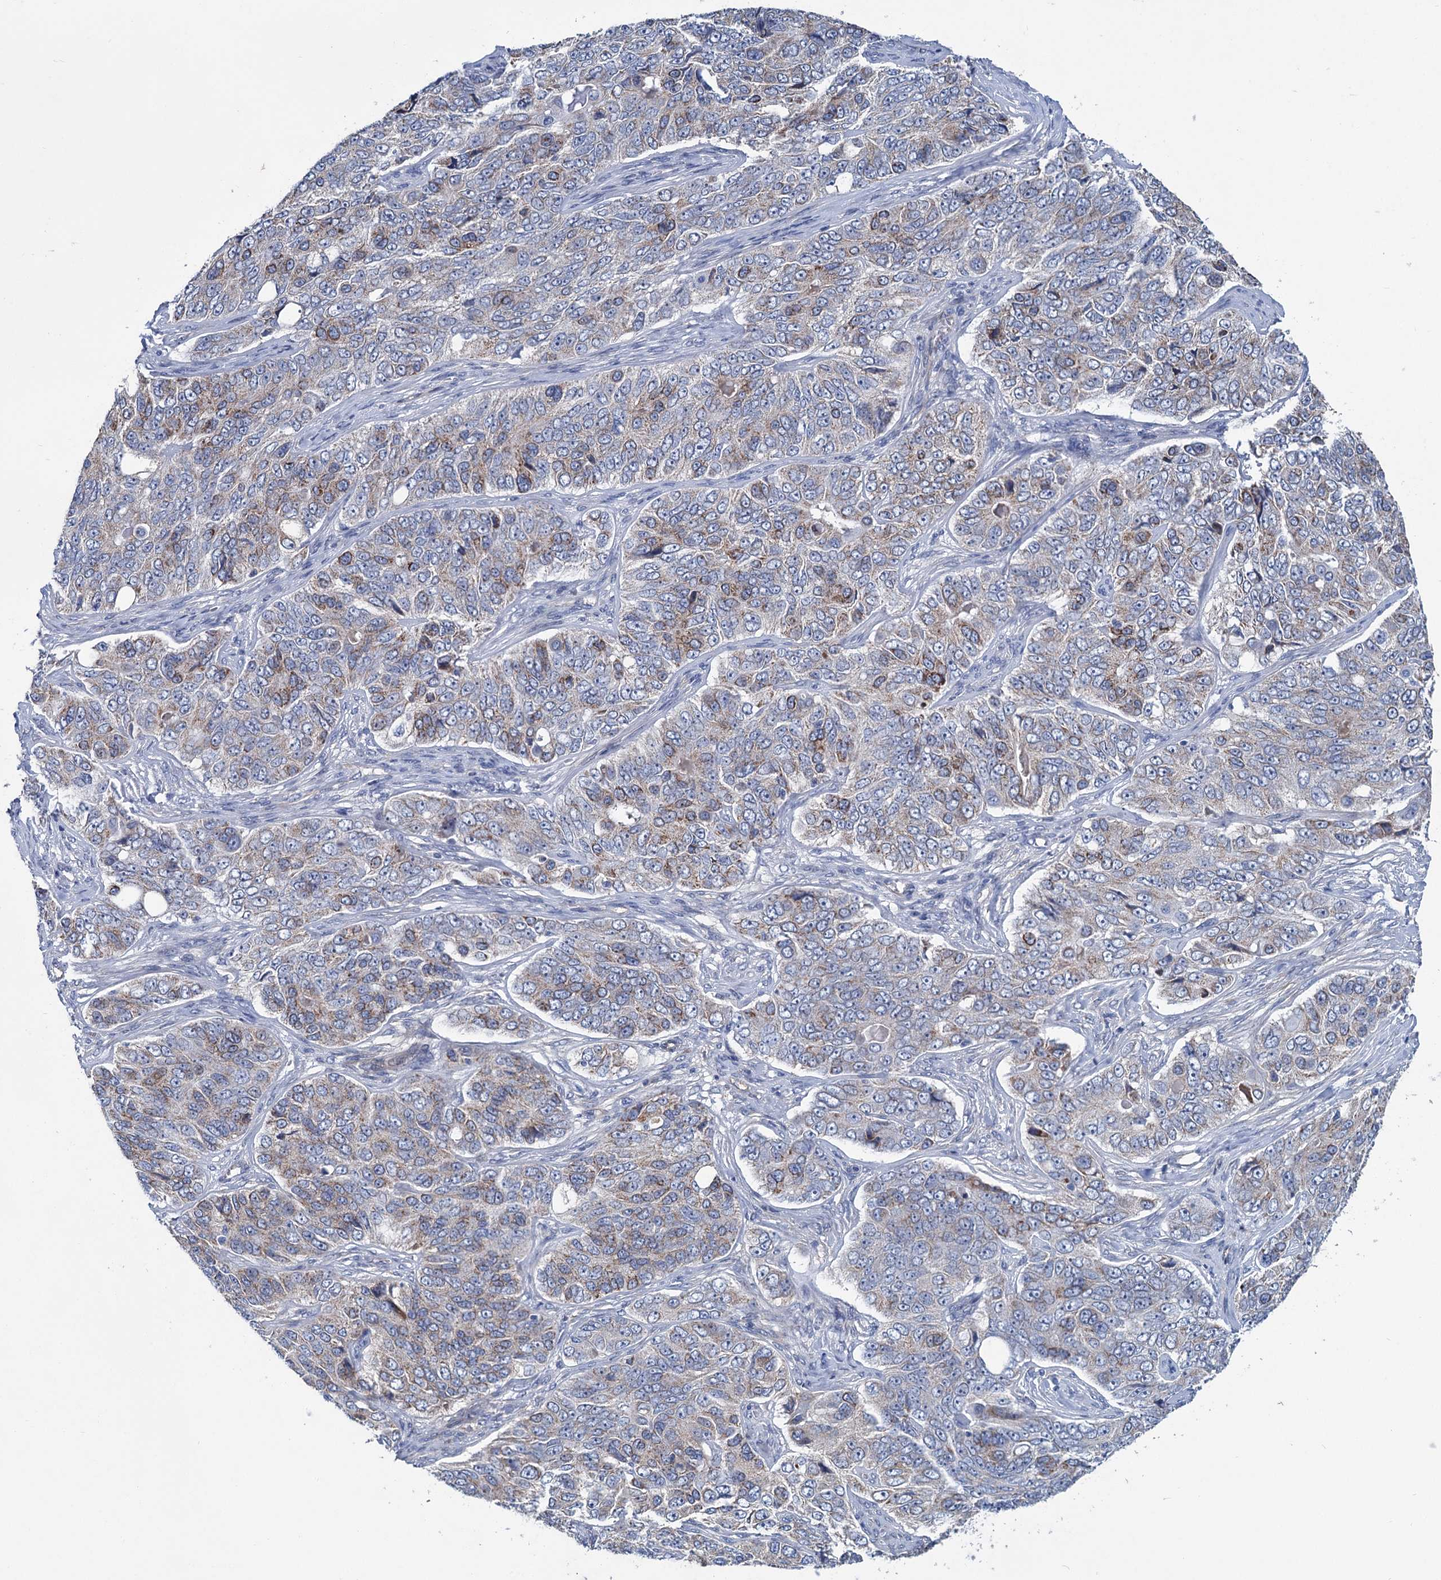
{"staining": {"intensity": "moderate", "quantity": "<25%", "location": "cytoplasmic/membranous"}, "tissue": "ovarian cancer", "cell_type": "Tumor cells", "image_type": "cancer", "snomed": [{"axis": "morphology", "description": "Carcinoma, endometroid"}, {"axis": "topography", "description": "Ovary"}], "caption": "Immunohistochemistry (IHC) of ovarian cancer (endometroid carcinoma) demonstrates low levels of moderate cytoplasmic/membranous staining in approximately <25% of tumor cells. (brown staining indicates protein expression, while blue staining denotes nuclei).", "gene": "CHDH", "patient": {"sex": "female", "age": 51}}